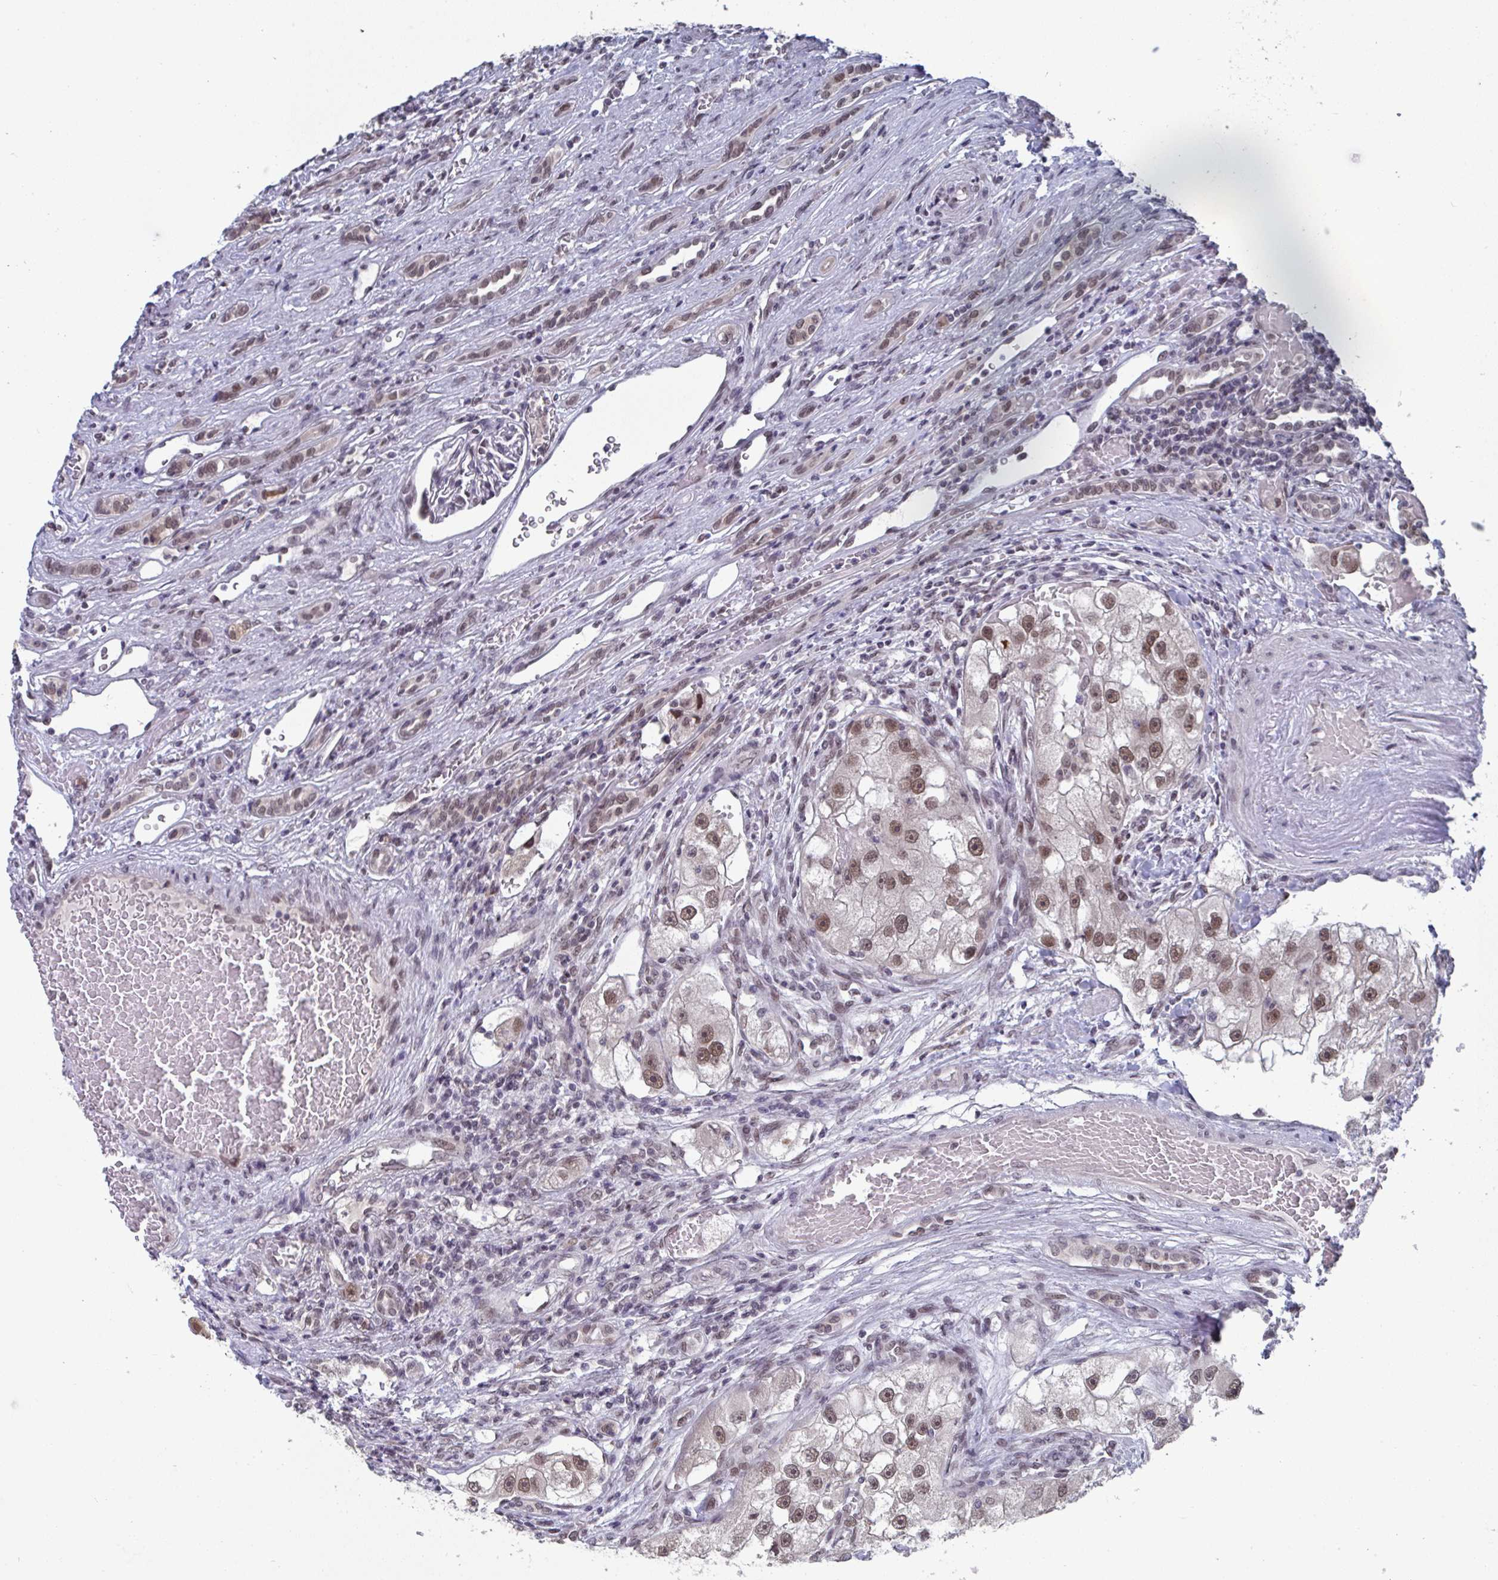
{"staining": {"intensity": "moderate", "quantity": ">75%", "location": "nuclear"}, "tissue": "renal cancer", "cell_type": "Tumor cells", "image_type": "cancer", "snomed": [{"axis": "morphology", "description": "Adenocarcinoma, NOS"}, {"axis": "topography", "description": "Kidney"}], "caption": "A medium amount of moderate nuclear staining is present in approximately >75% of tumor cells in renal adenocarcinoma tissue. (DAB IHC with brightfield microscopy, high magnification).", "gene": "JMJD1C", "patient": {"sex": "male", "age": 63}}